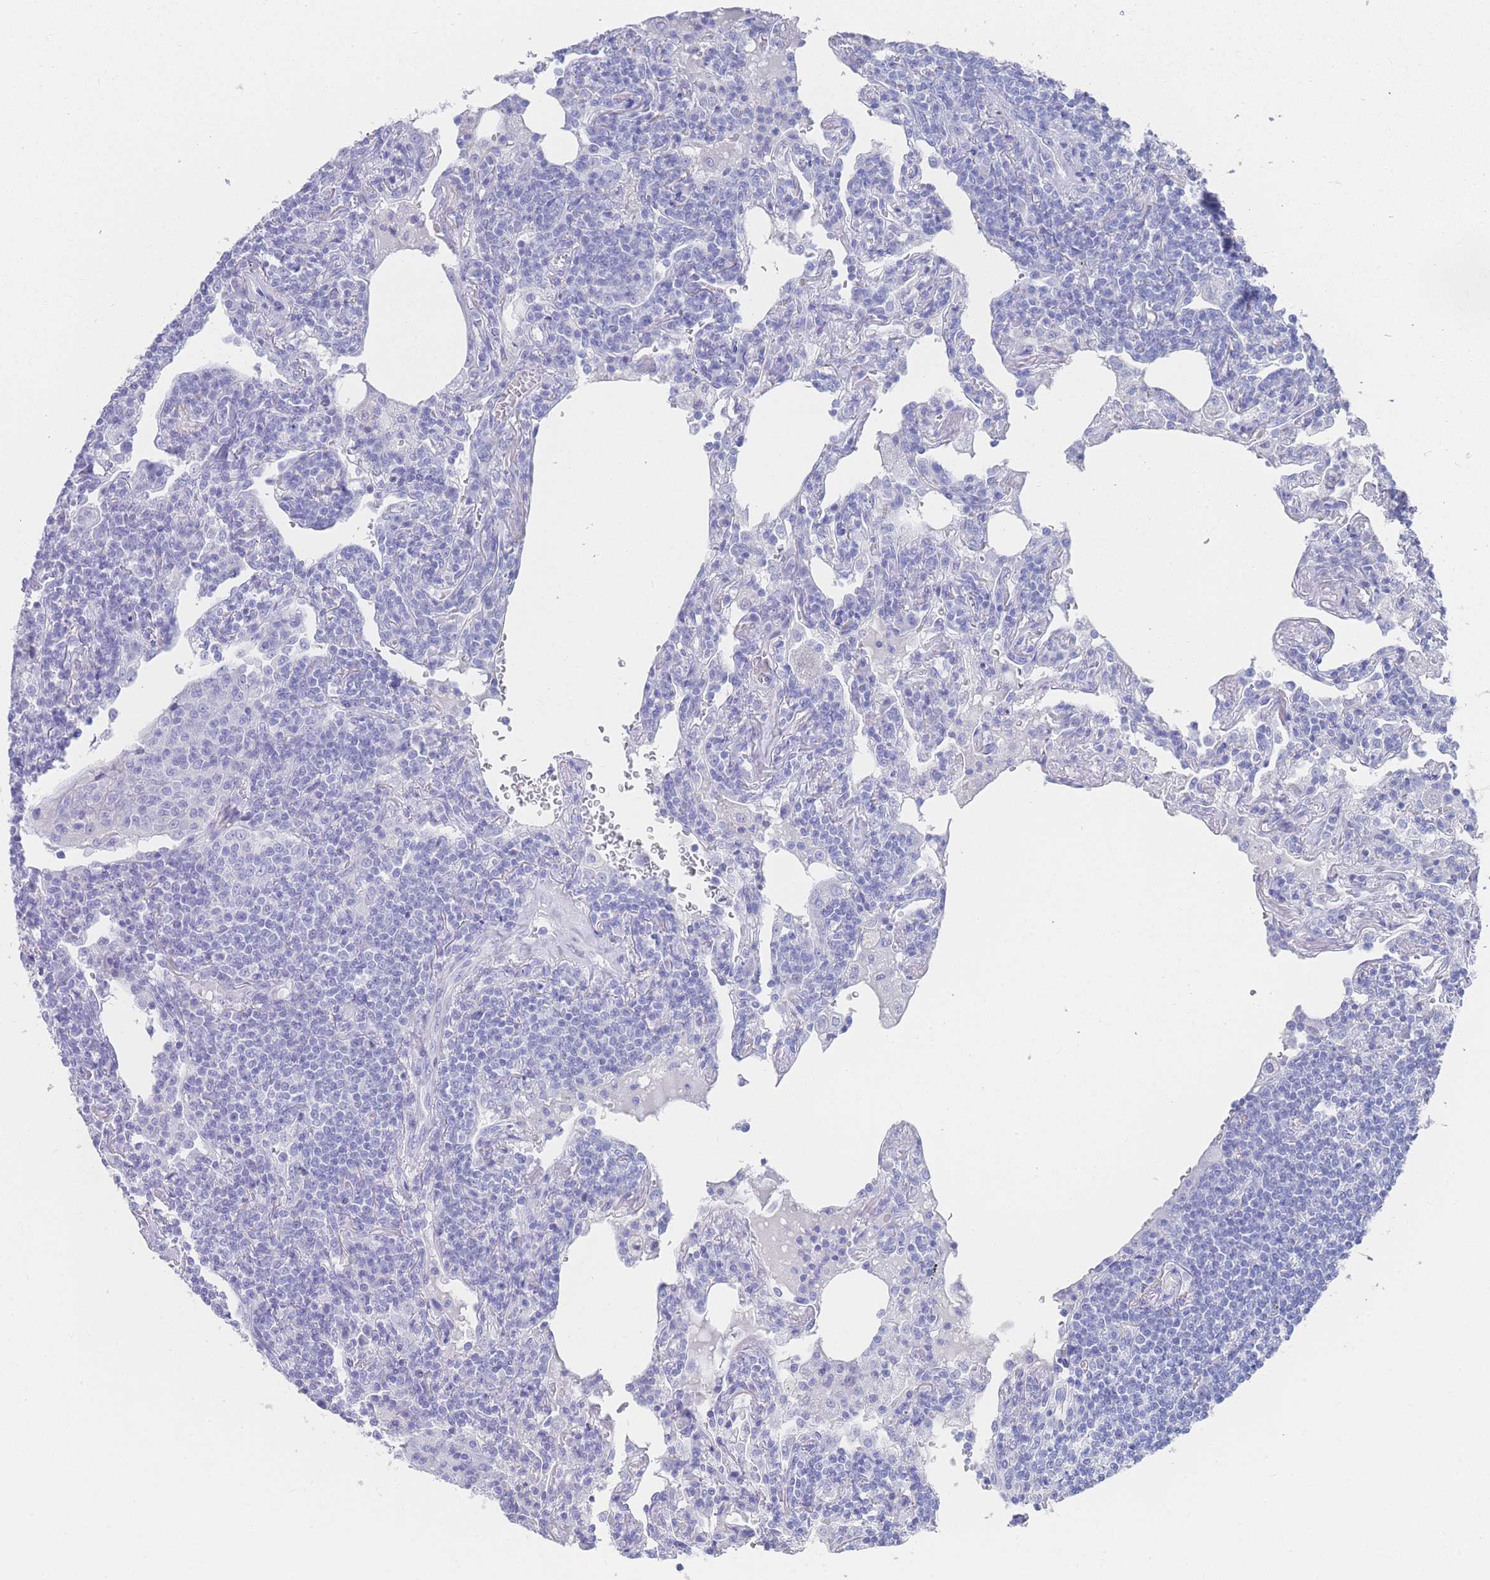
{"staining": {"intensity": "negative", "quantity": "none", "location": "none"}, "tissue": "lymphoma", "cell_type": "Tumor cells", "image_type": "cancer", "snomed": [{"axis": "morphology", "description": "Malignant lymphoma, non-Hodgkin's type, Low grade"}, {"axis": "topography", "description": "Lung"}], "caption": "Malignant lymphoma, non-Hodgkin's type (low-grade) was stained to show a protein in brown. There is no significant positivity in tumor cells.", "gene": "LRRC37A", "patient": {"sex": "female", "age": 71}}